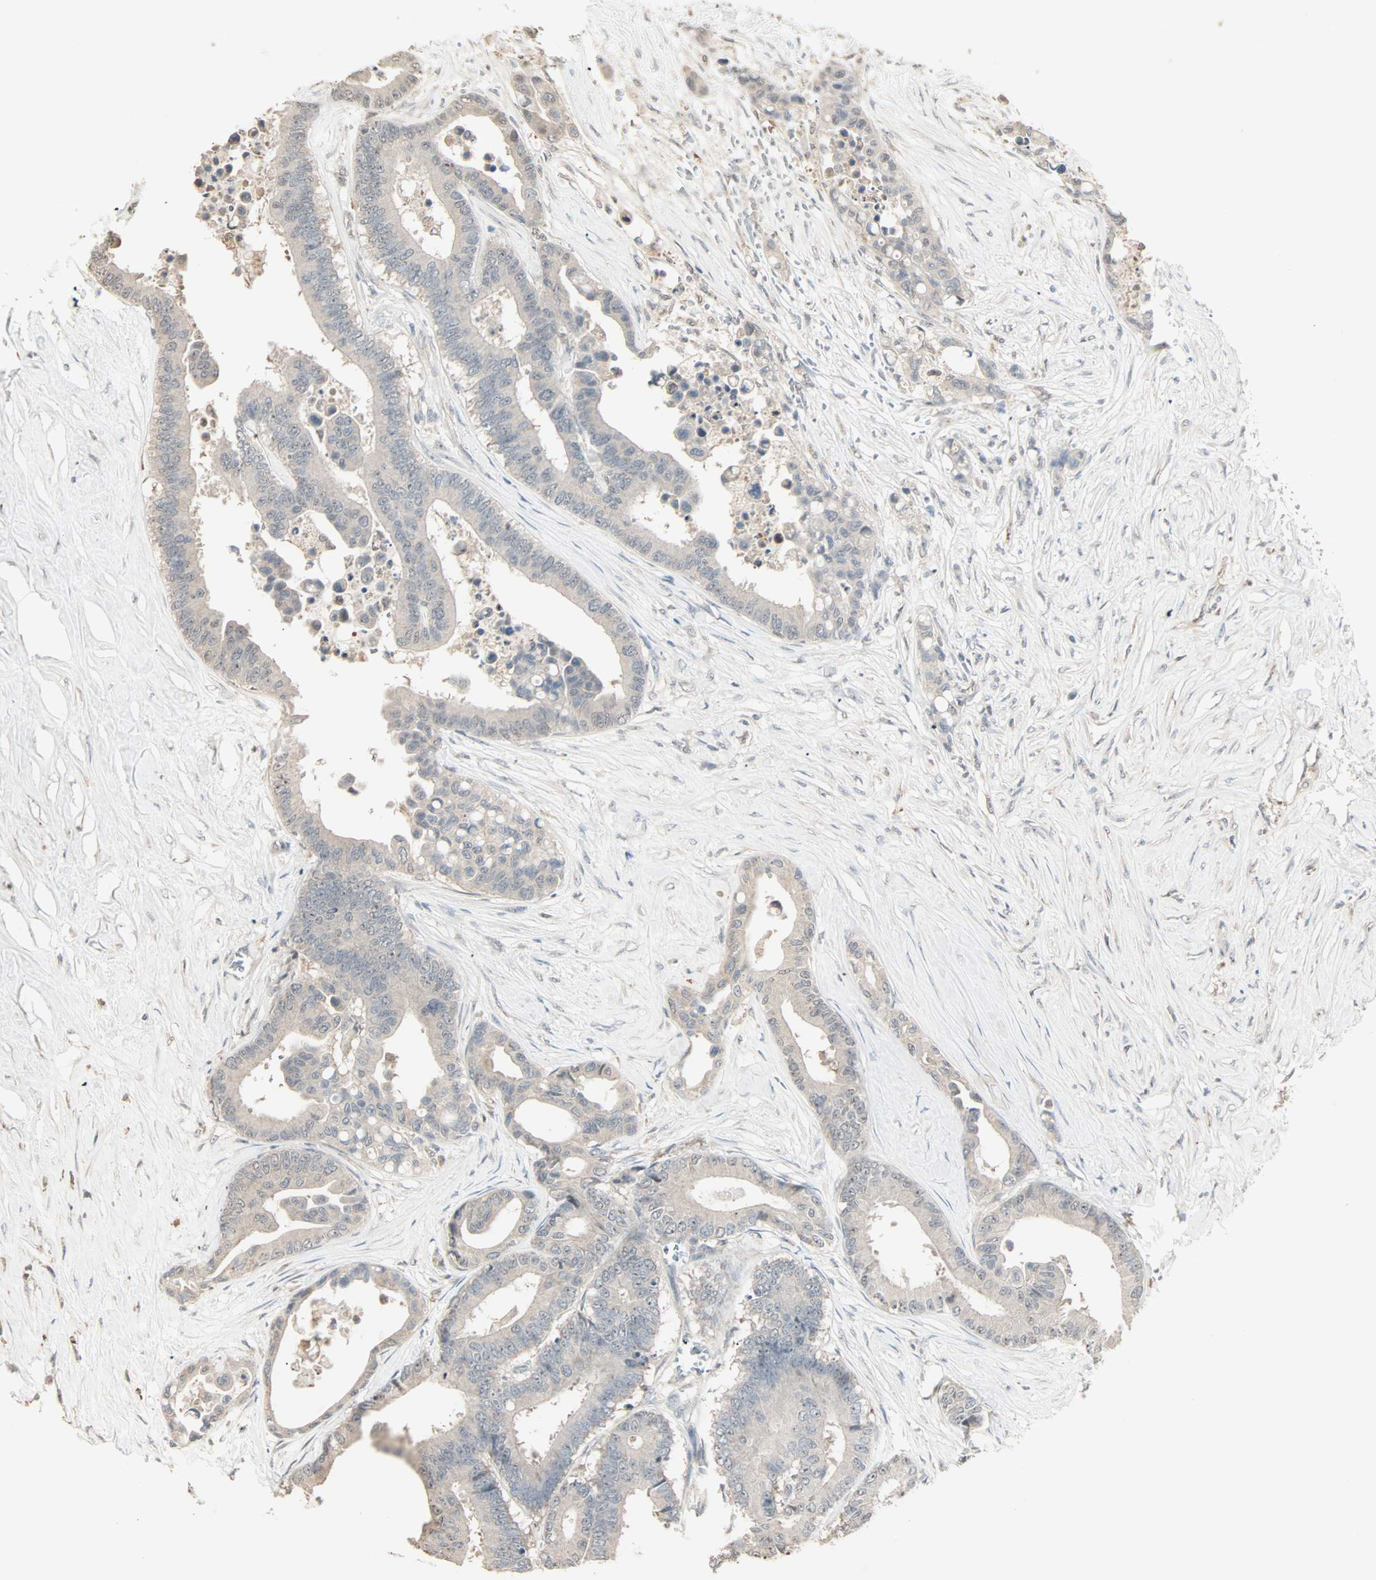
{"staining": {"intensity": "weak", "quantity": "25%-75%", "location": "cytoplasmic/membranous,nuclear"}, "tissue": "colorectal cancer", "cell_type": "Tumor cells", "image_type": "cancer", "snomed": [{"axis": "morphology", "description": "Normal tissue, NOS"}, {"axis": "morphology", "description": "Adenocarcinoma, NOS"}, {"axis": "topography", "description": "Colon"}], "caption": "About 25%-75% of tumor cells in colorectal cancer (adenocarcinoma) show weak cytoplasmic/membranous and nuclear protein staining as visualized by brown immunohistochemical staining.", "gene": "KDM4A", "patient": {"sex": "male", "age": 82}}